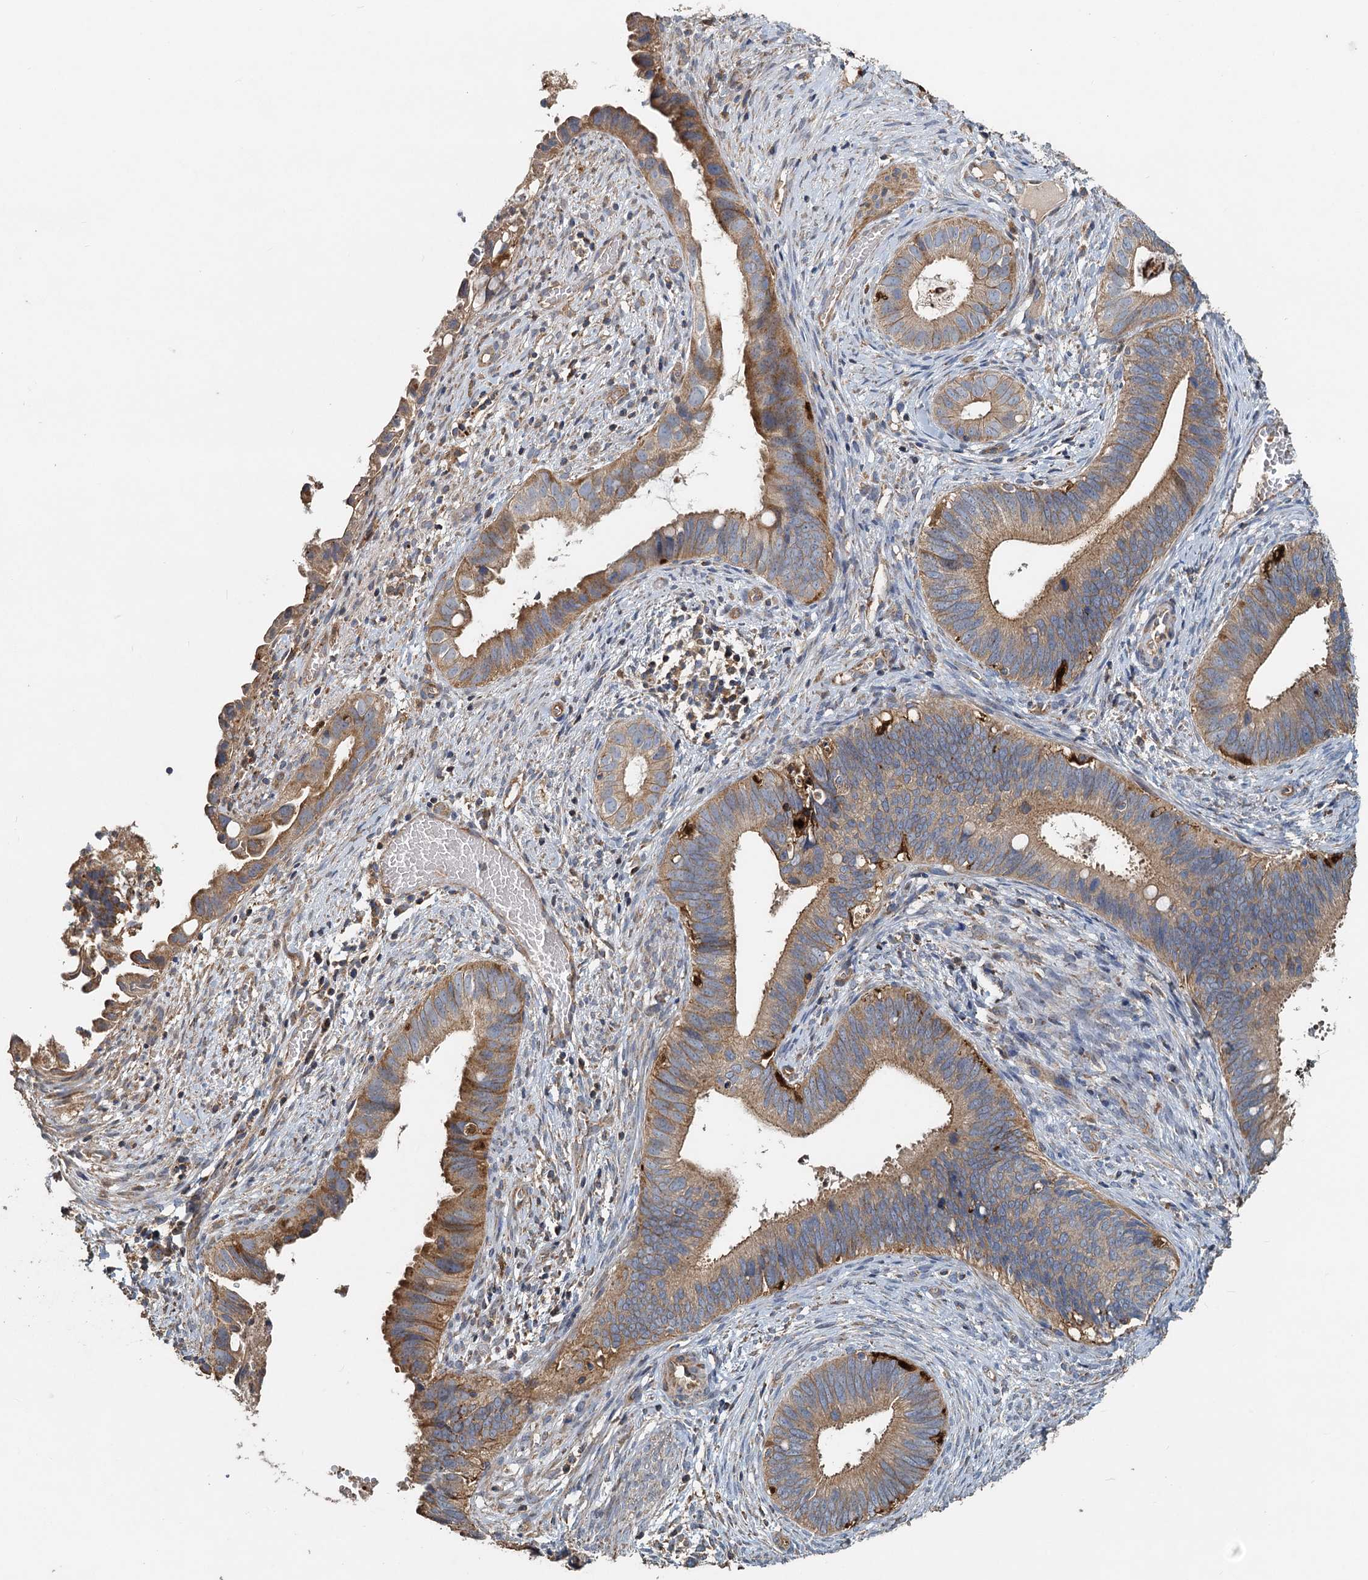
{"staining": {"intensity": "moderate", "quantity": ">75%", "location": "cytoplasmic/membranous"}, "tissue": "cervical cancer", "cell_type": "Tumor cells", "image_type": "cancer", "snomed": [{"axis": "morphology", "description": "Adenocarcinoma, NOS"}, {"axis": "topography", "description": "Cervix"}], "caption": "DAB immunohistochemical staining of cervical adenocarcinoma demonstrates moderate cytoplasmic/membranous protein staining in about >75% of tumor cells.", "gene": "SDS", "patient": {"sex": "female", "age": 42}}